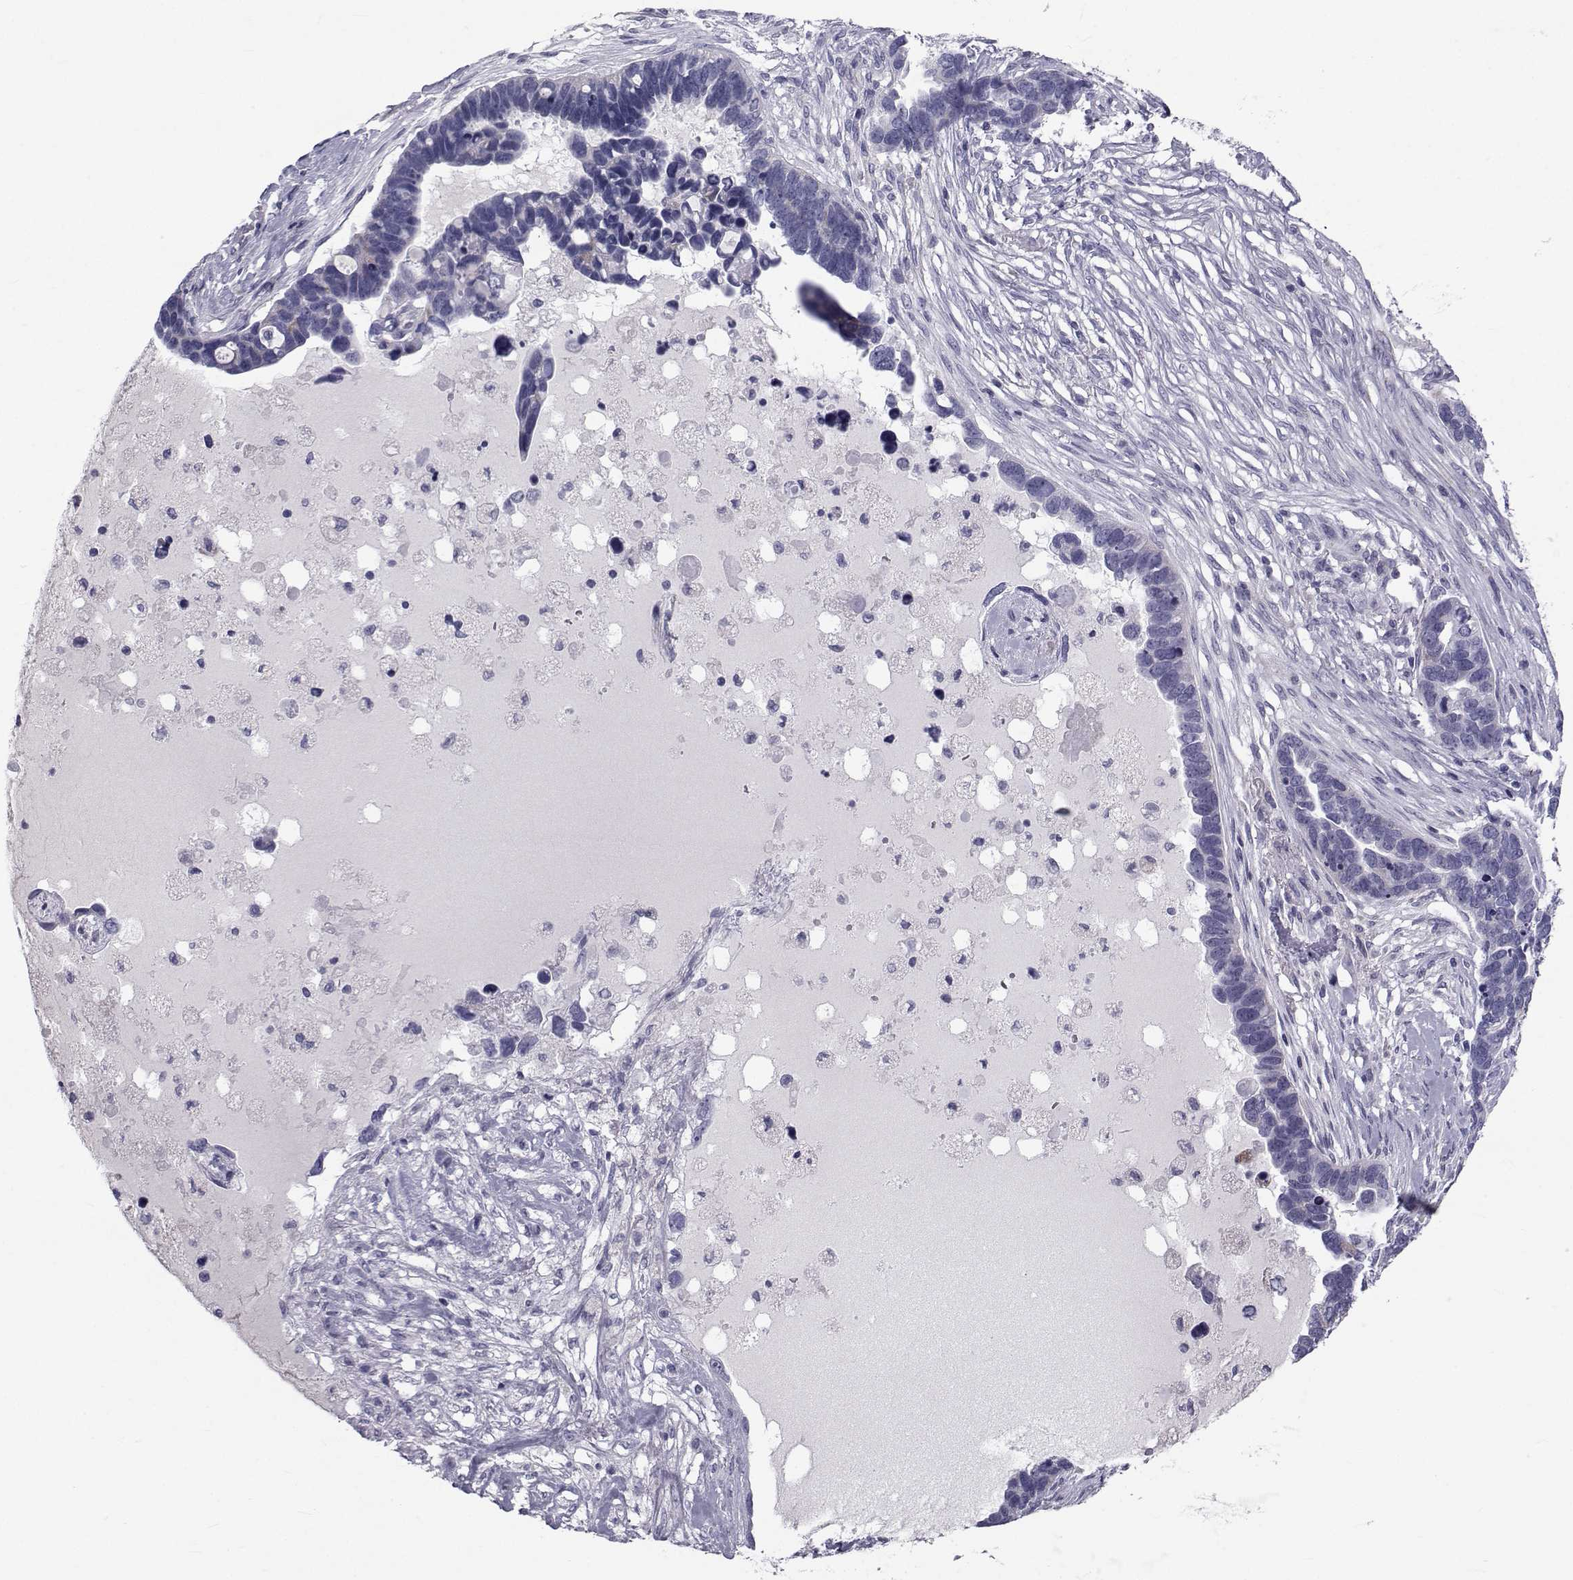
{"staining": {"intensity": "negative", "quantity": "none", "location": "none"}, "tissue": "ovarian cancer", "cell_type": "Tumor cells", "image_type": "cancer", "snomed": [{"axis": "morphology", "description": "Cystadenocarcinoma, serous, NOS"}, {"axis": "topography", "description": "Ovary"}], "caption": "Immunohistochemical staining of human ovarian serous cystadenocarcinoma shows no significant staining in tumor cells.", "gene": "FDXR", "patient": {"sex": "female", "age": 54}}